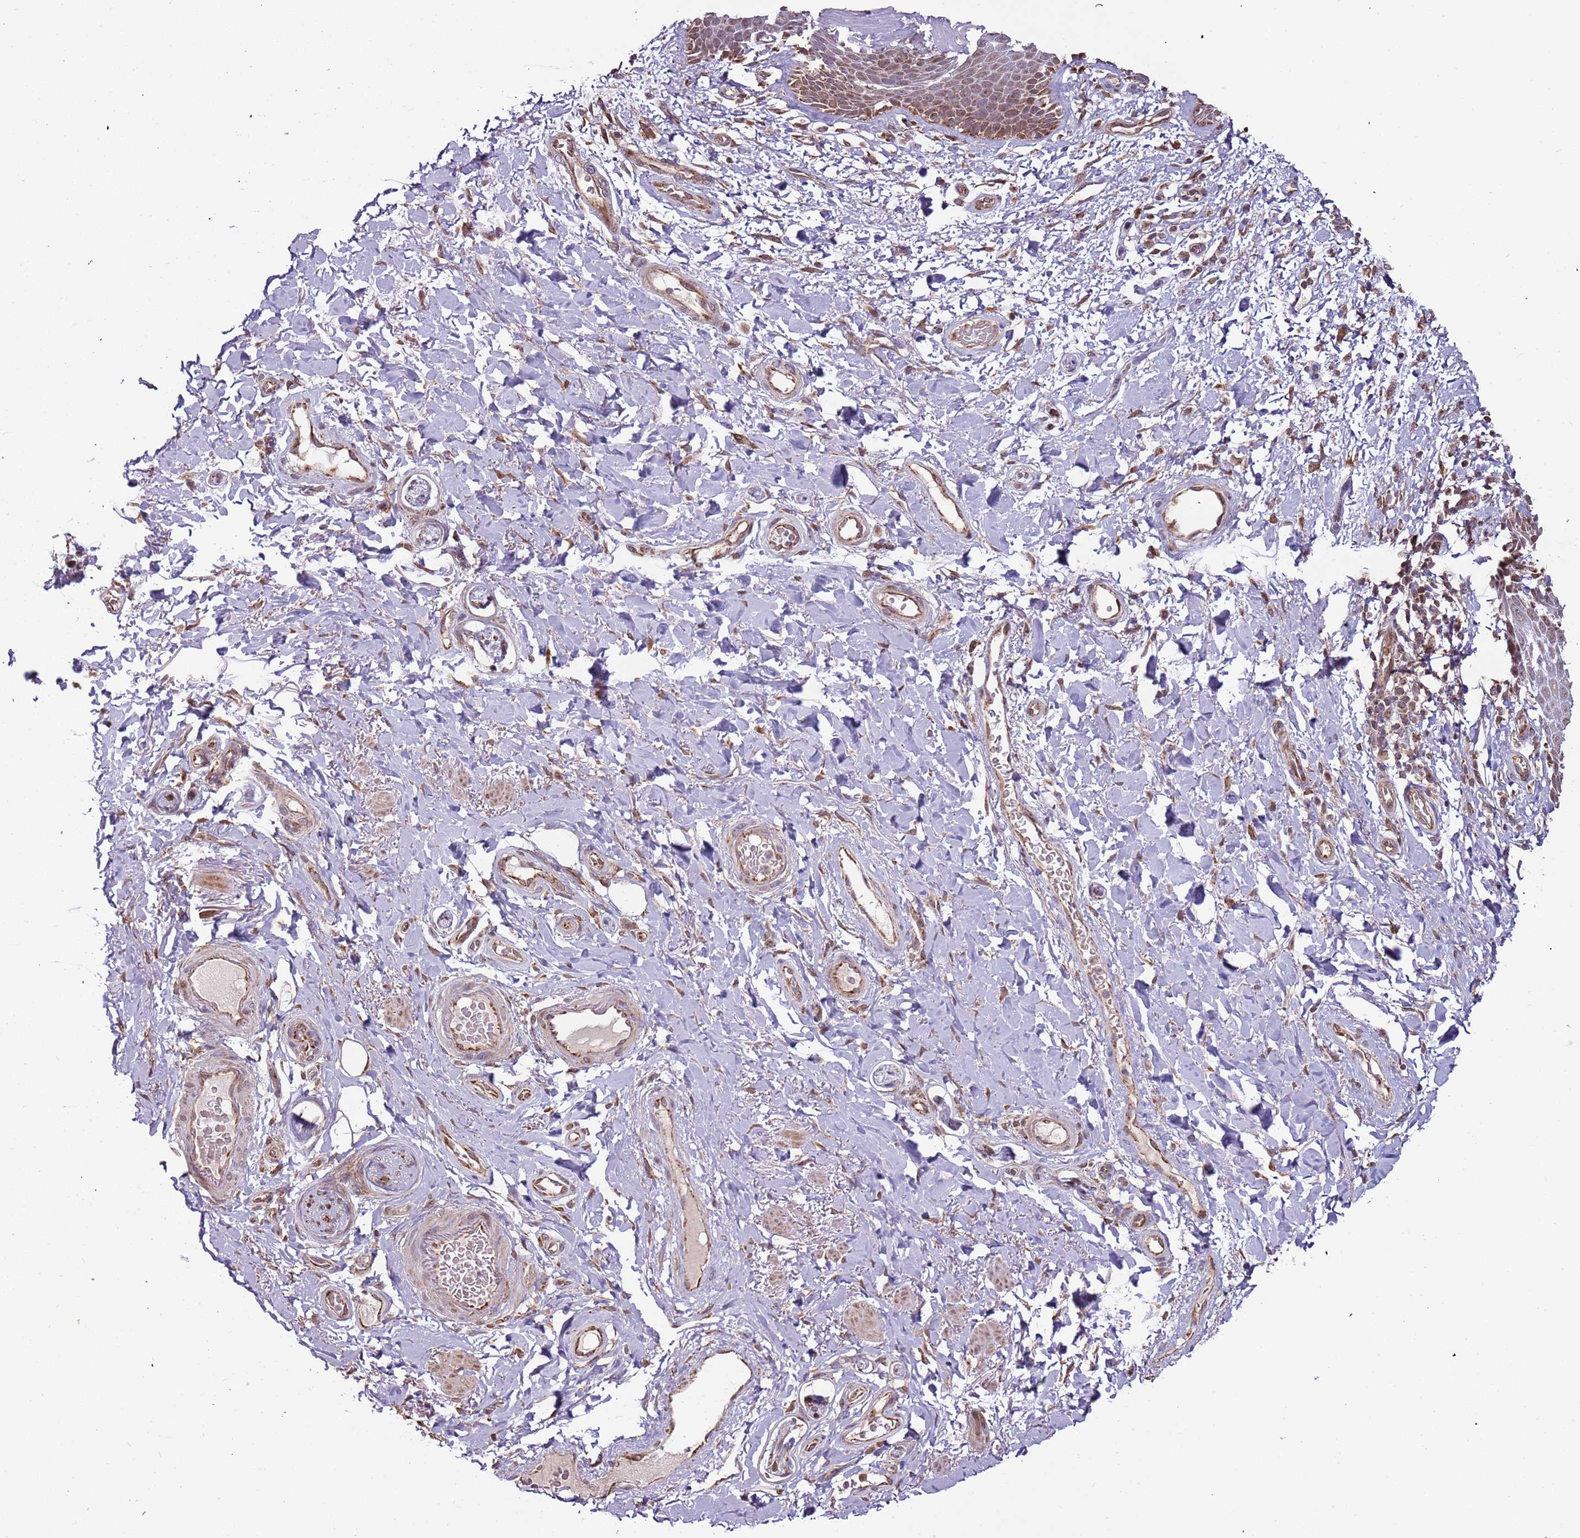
{"staining": {"intensity": "moderate", "quantity": "25%-75%", "location": "cytoplasmic/membranous,nuclear"}, "tissue": "skin", "cell_type": "Epidermal cells", "image_type": "normal", "snomed": [{"axis": "morphology", "description": "Normal tissue, NOS"}, {"axis": "topography", "description": "Anal"}], "caption": "Immunohistochemistry (IHC) (DAB (3,3'-diaminobenzidine)) staining of benign skin reveals moderate cytoplasmic/membranous,nuclear protein positivity in about 25%-75% of epidermal cells. The protein is shown in brown color, while the nuclei are stained blue.", "gene": "IL17RD", "patient": {"sex": "female", "age": 89}}